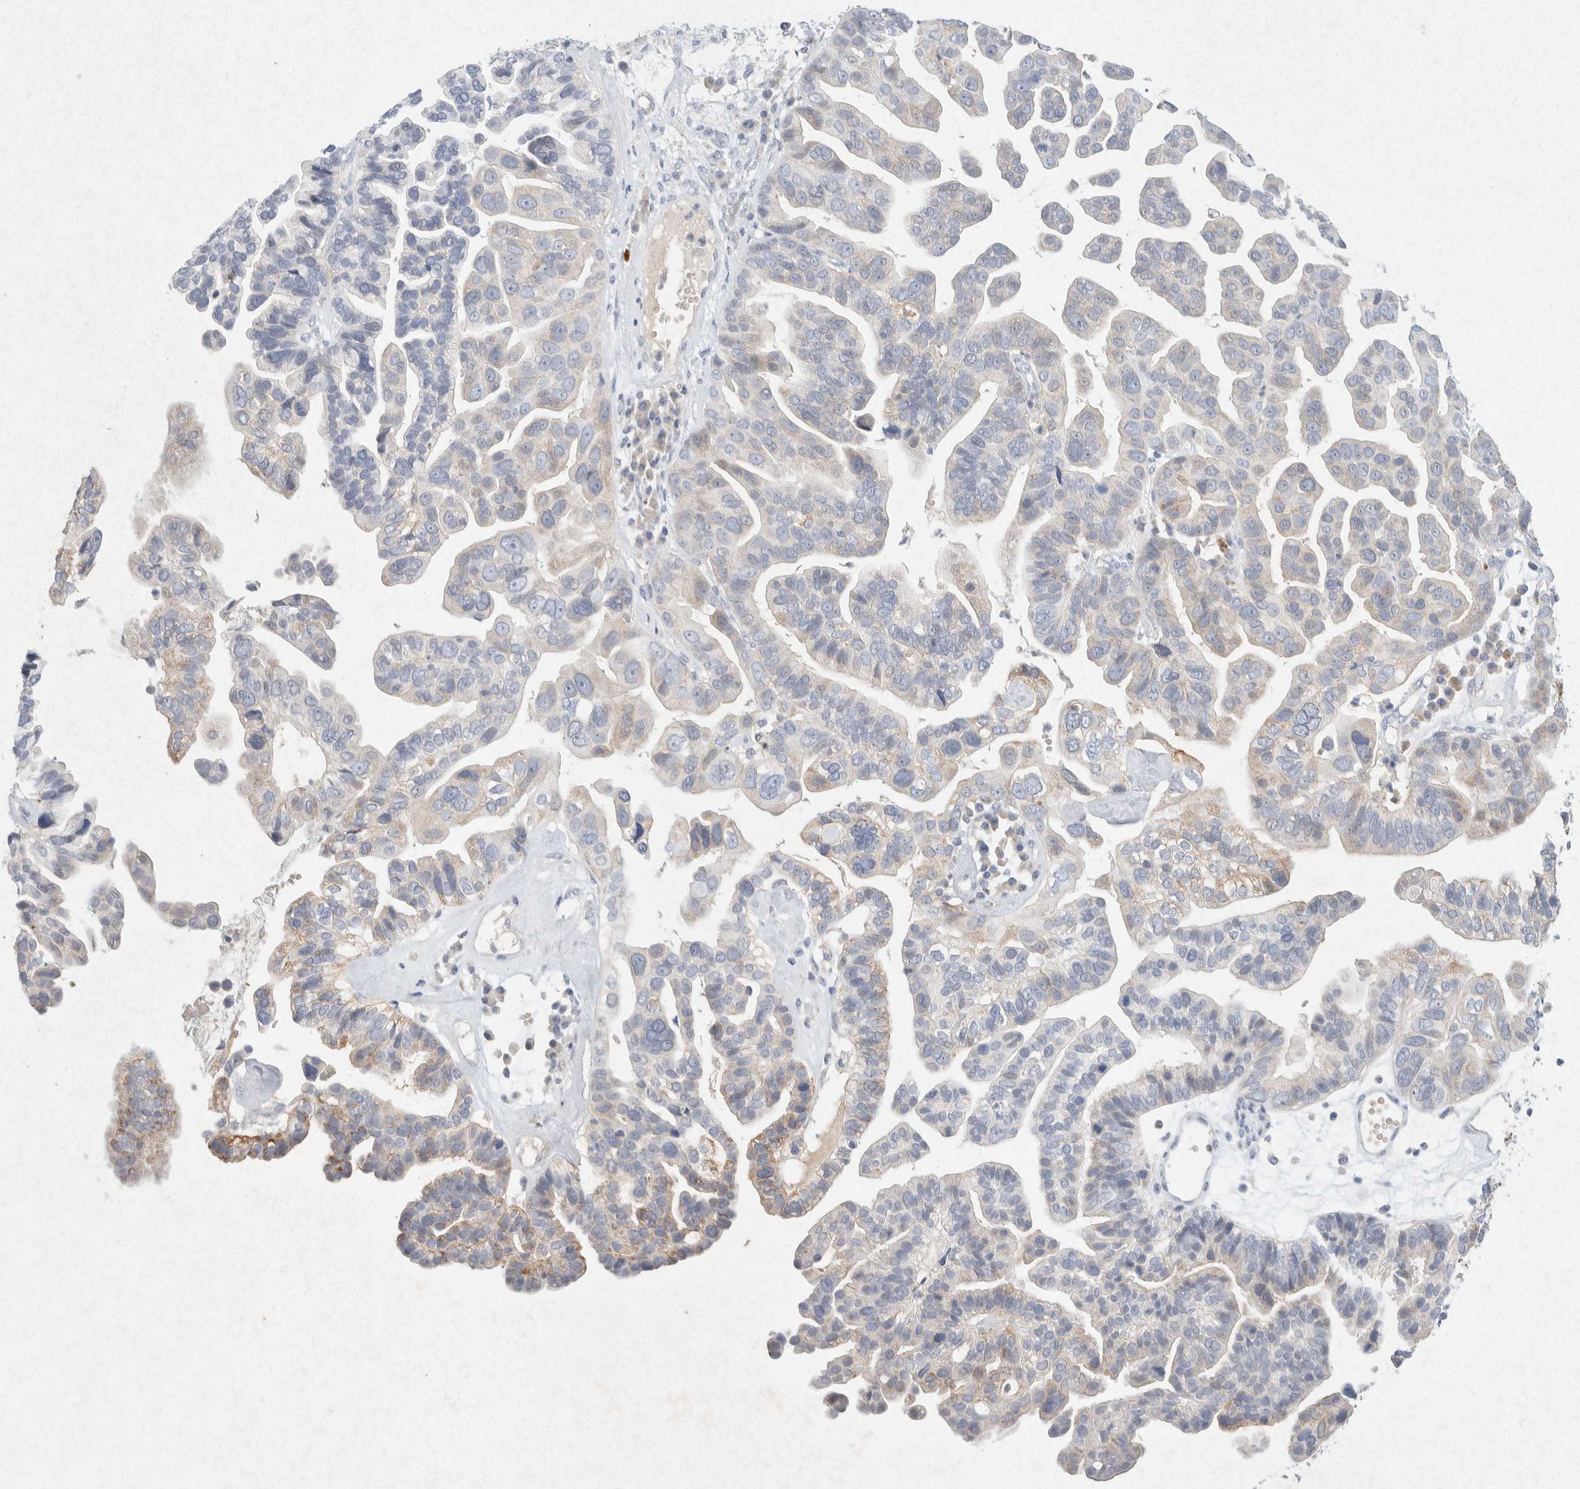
{"staining": {"intensity": "weak", "quantity": "<25%", "location": "cytoplasmic/membranous"}, "tissue": "ovarian cancer", "cell_type": "Tumor cells", "image_type": "cancer", "snomed": [{"axis": "morphology", "description": "Cystadenocarcinoma, serous, NOS"}, {"axis": "topography", "description": "Ovary"}], "caption": "A high-resolution image shows IHC staining of ovarian serous cystadenocarcinoma, which reveals no significant staining in tumor cells.", "gene": "GNAI1", "patient": {"sex": "female", "age": 56}}